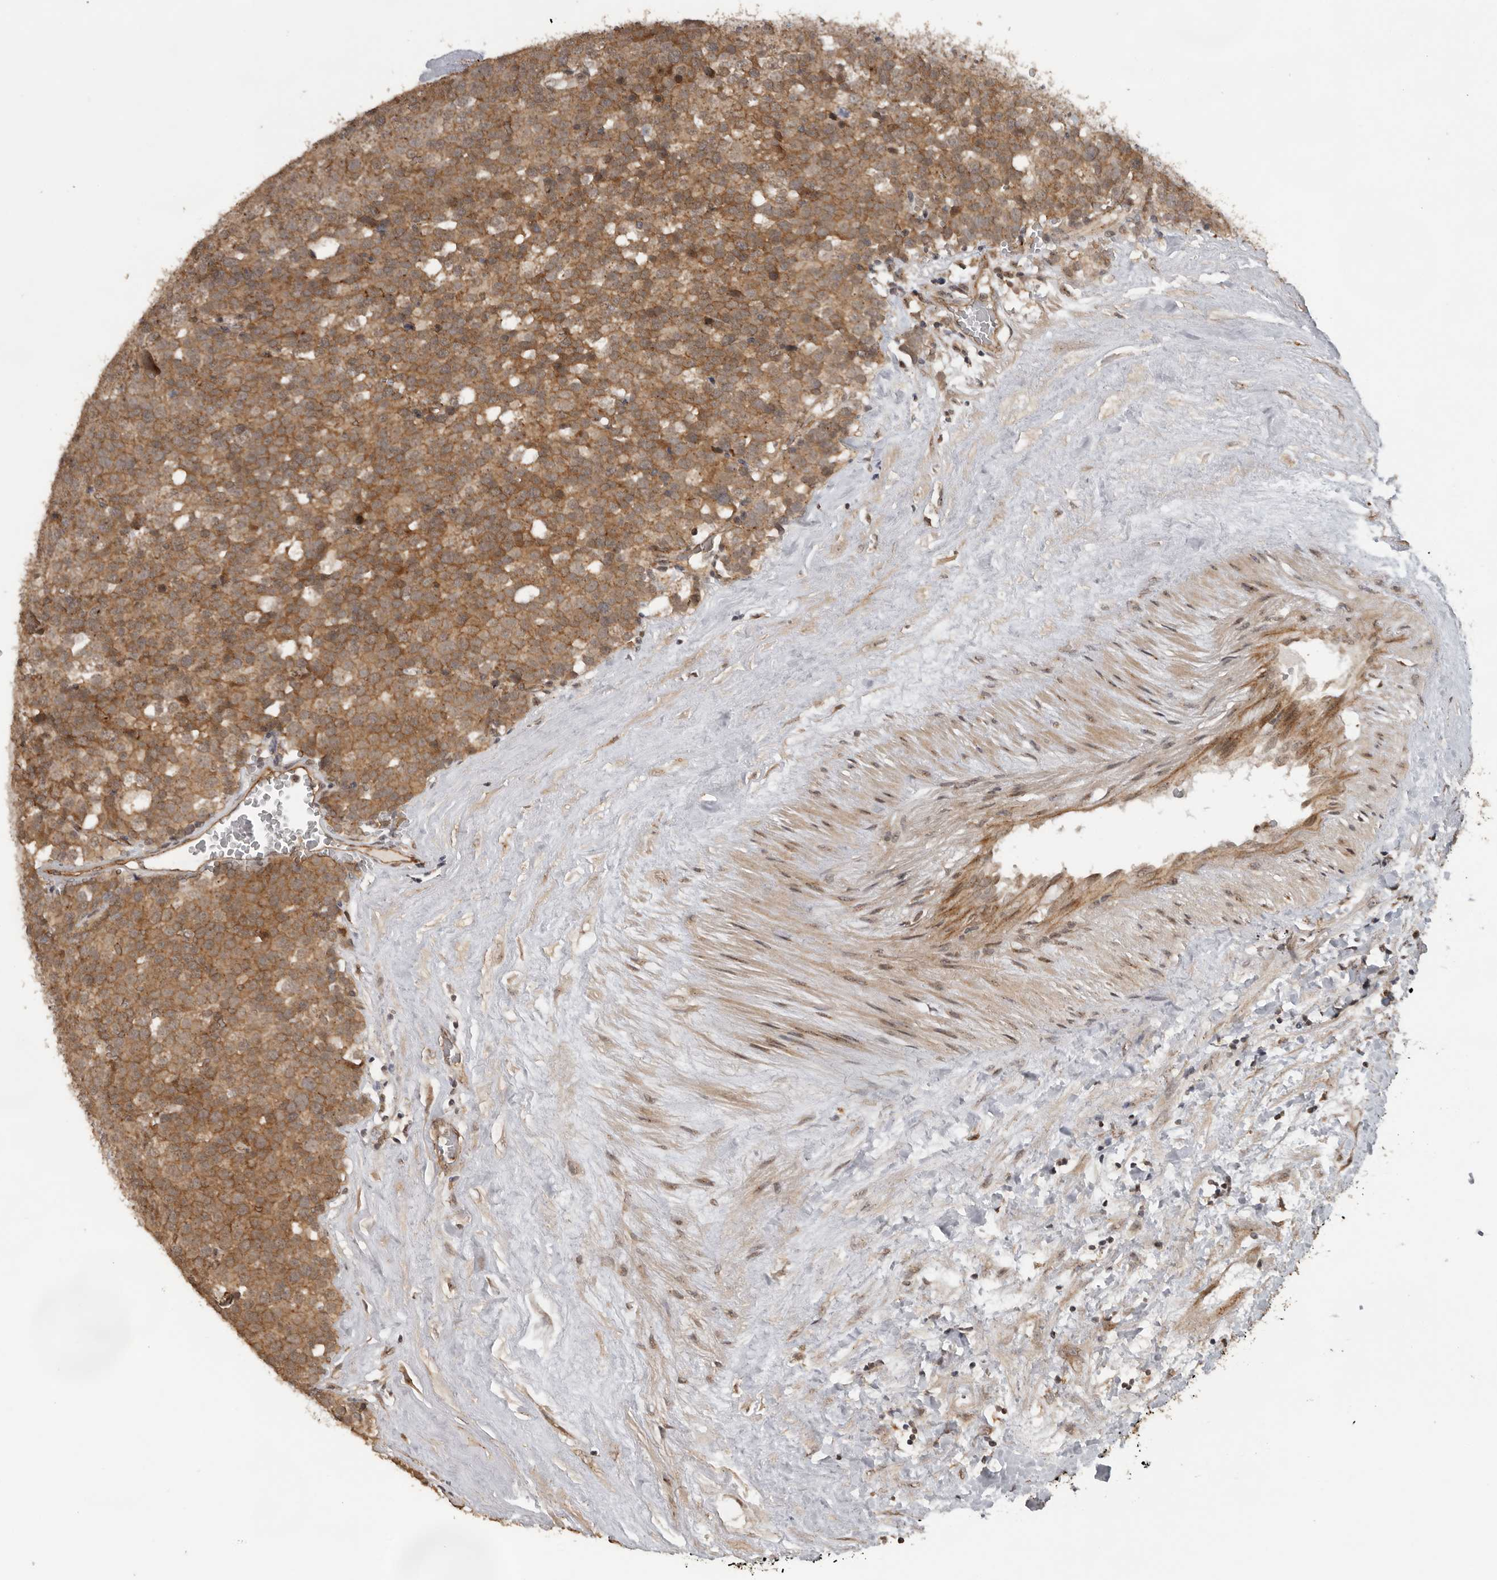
{"staining": {"intensity": "moderate", "quantity": ">75%", "location": "cytoplasmic/membranous"}, "tissue": "testis cancer", "cell_type": "Tumor cells", "image_type": "cancer", "snomed": [{"axis": "morphology", "description": "Seminoma, NOS"}, {"axis": "topography", "description": "Testis"}], "caption": "Immunohistochemistry (IHC) image of neoplastic tissue: human testis cancer (seminoma) stained using immunohistochemistry exhibits medium levels of moderate protein expression localized specifically in the cytoplasmic/membranous of tumor cells, appearing as a cytoplasmic/membranous brown color.", "gene": "CEP350", "patient": {"sex": "male", "age": 71}}